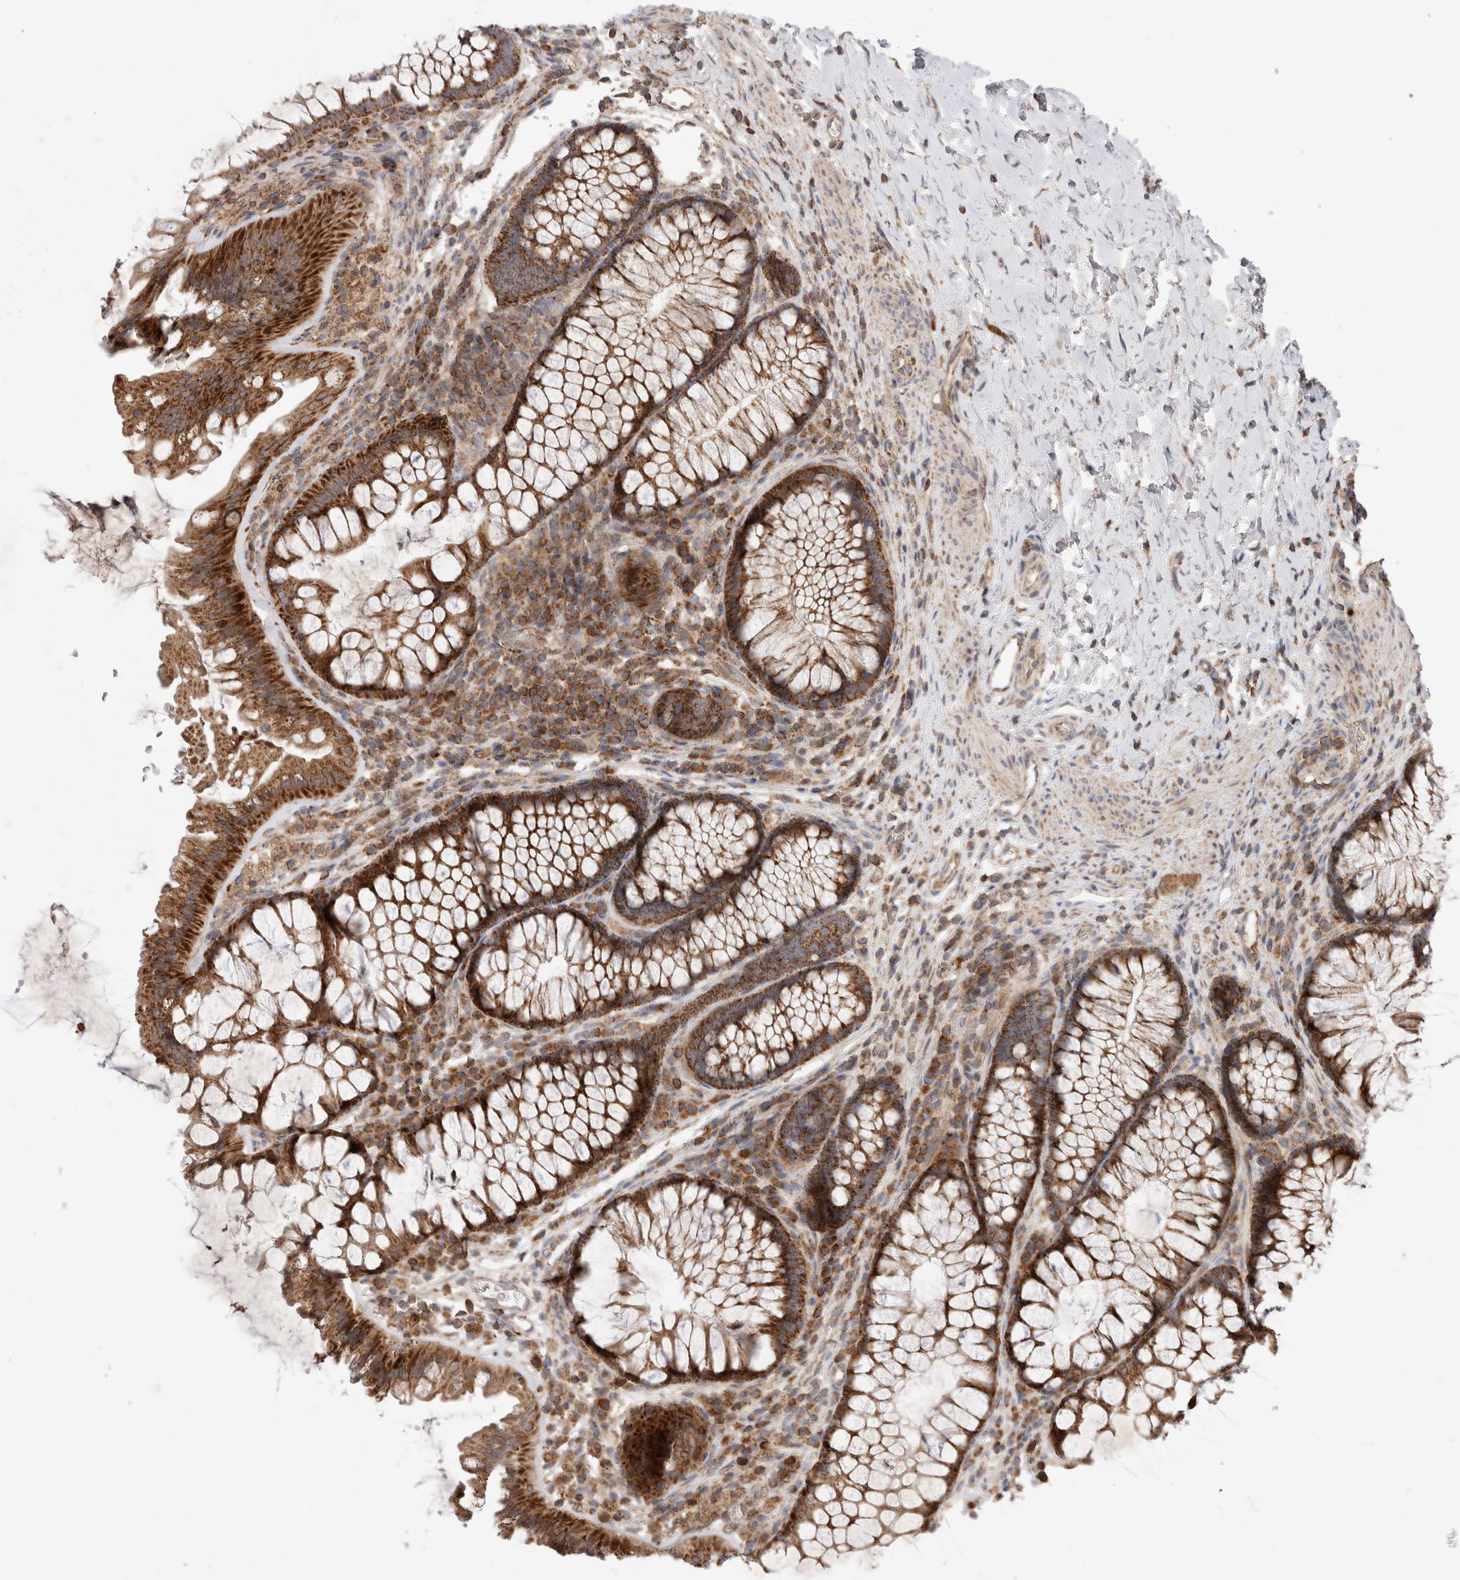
{"staining": {"intensity": "weak", "quantity": ">75%", "location": "cytoplasmic/membranous"}, "tissue": "colon", "cell_type": "Endothelial cells", "image_type": "normal", "snomed": [{"axis": "morphology", "description": "Normal tissue, NOS"}, {"axis": "topography", "description": "Colon"}], "caption": "DAB (3,3'-diaminobenzidine) immunohistochemical staining of benign human colon shows weak cytoplasmic/membranous protein staining in approximately >75% of endothelial cells.", "gene": "KIF21B", "patient": {"sex": "female", "age": 62}}